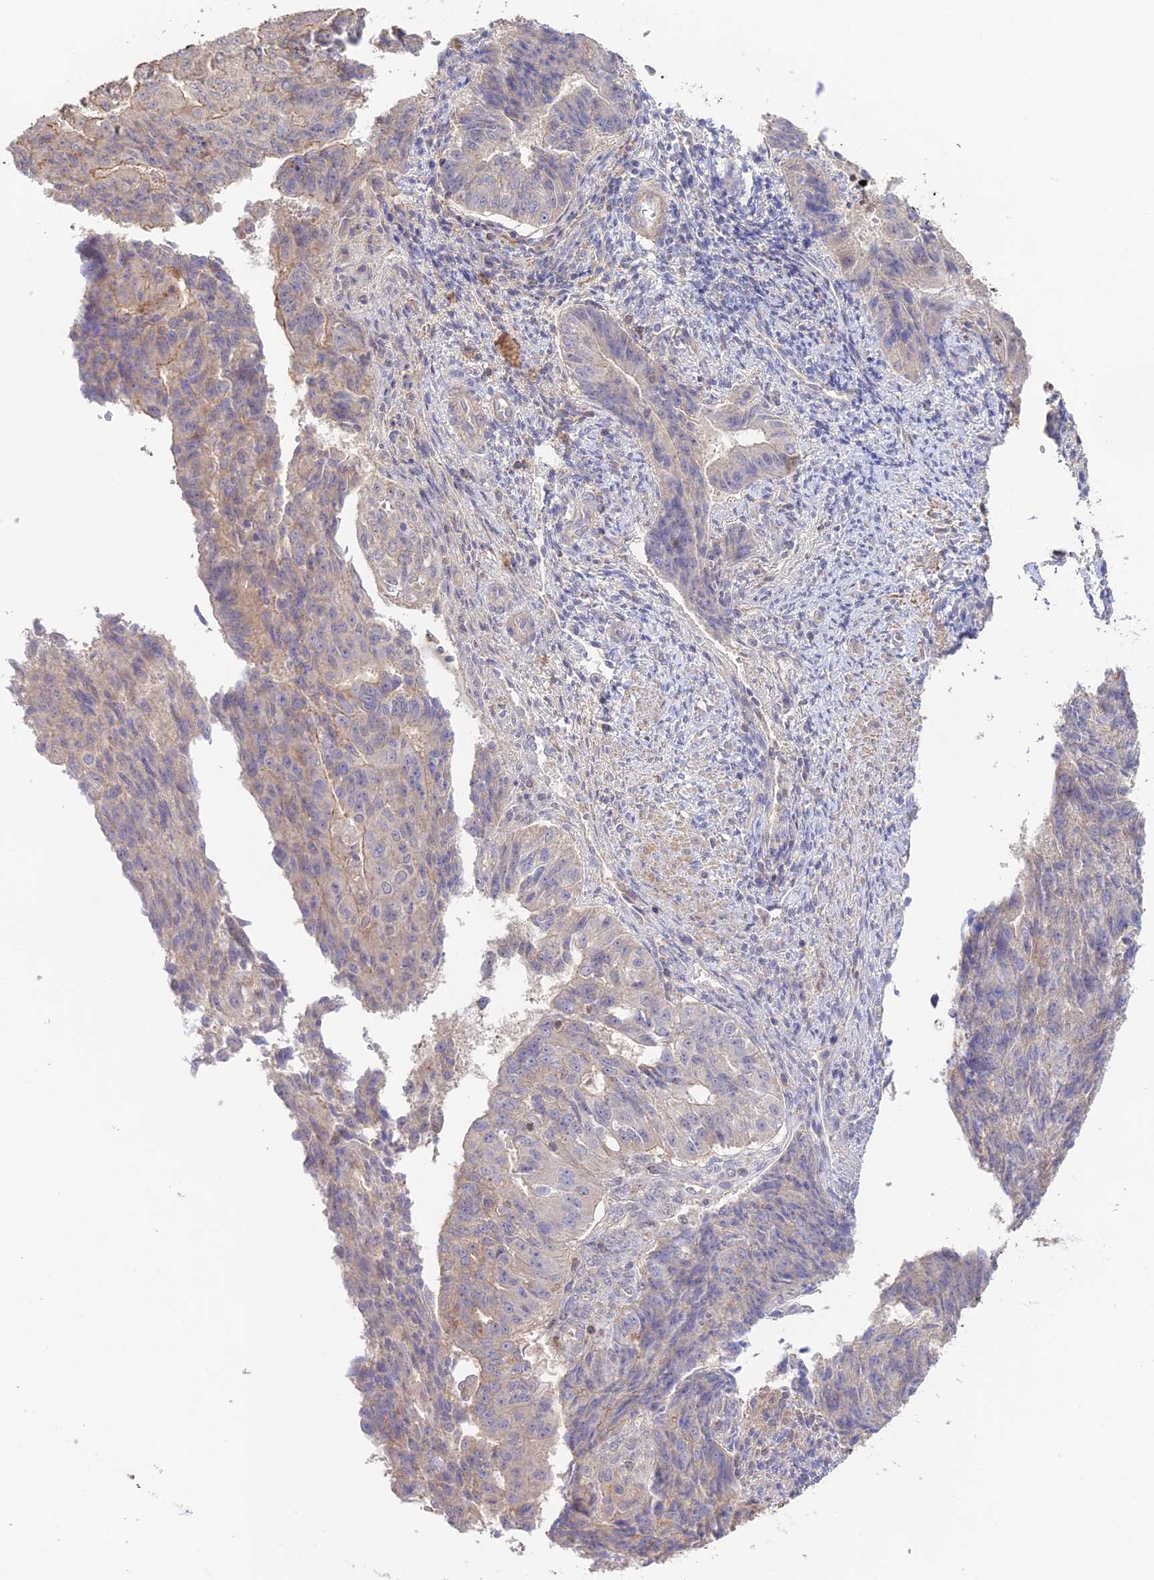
{"staining": {"intensity": "weak", "quantity": "25%-75%", "location": "cytoplasmic/membranous"}, "tissue": "endometrial cancer", "cell_type": "Tumor cells", "image_type": "cancer", "snomed": [{"axis": "morphology", "description": "Adenocarcinoma, NOS"}, {"axis": "topography", "description": "Endometrium"}], "caption": "Weak cytoplasmic/membranous protein expression is appreciated in approximately 25%-75% of tumor cells in endometrial cancer.", "gene": "CLCF1", "patient": {"sex": "female", "age": 32}}